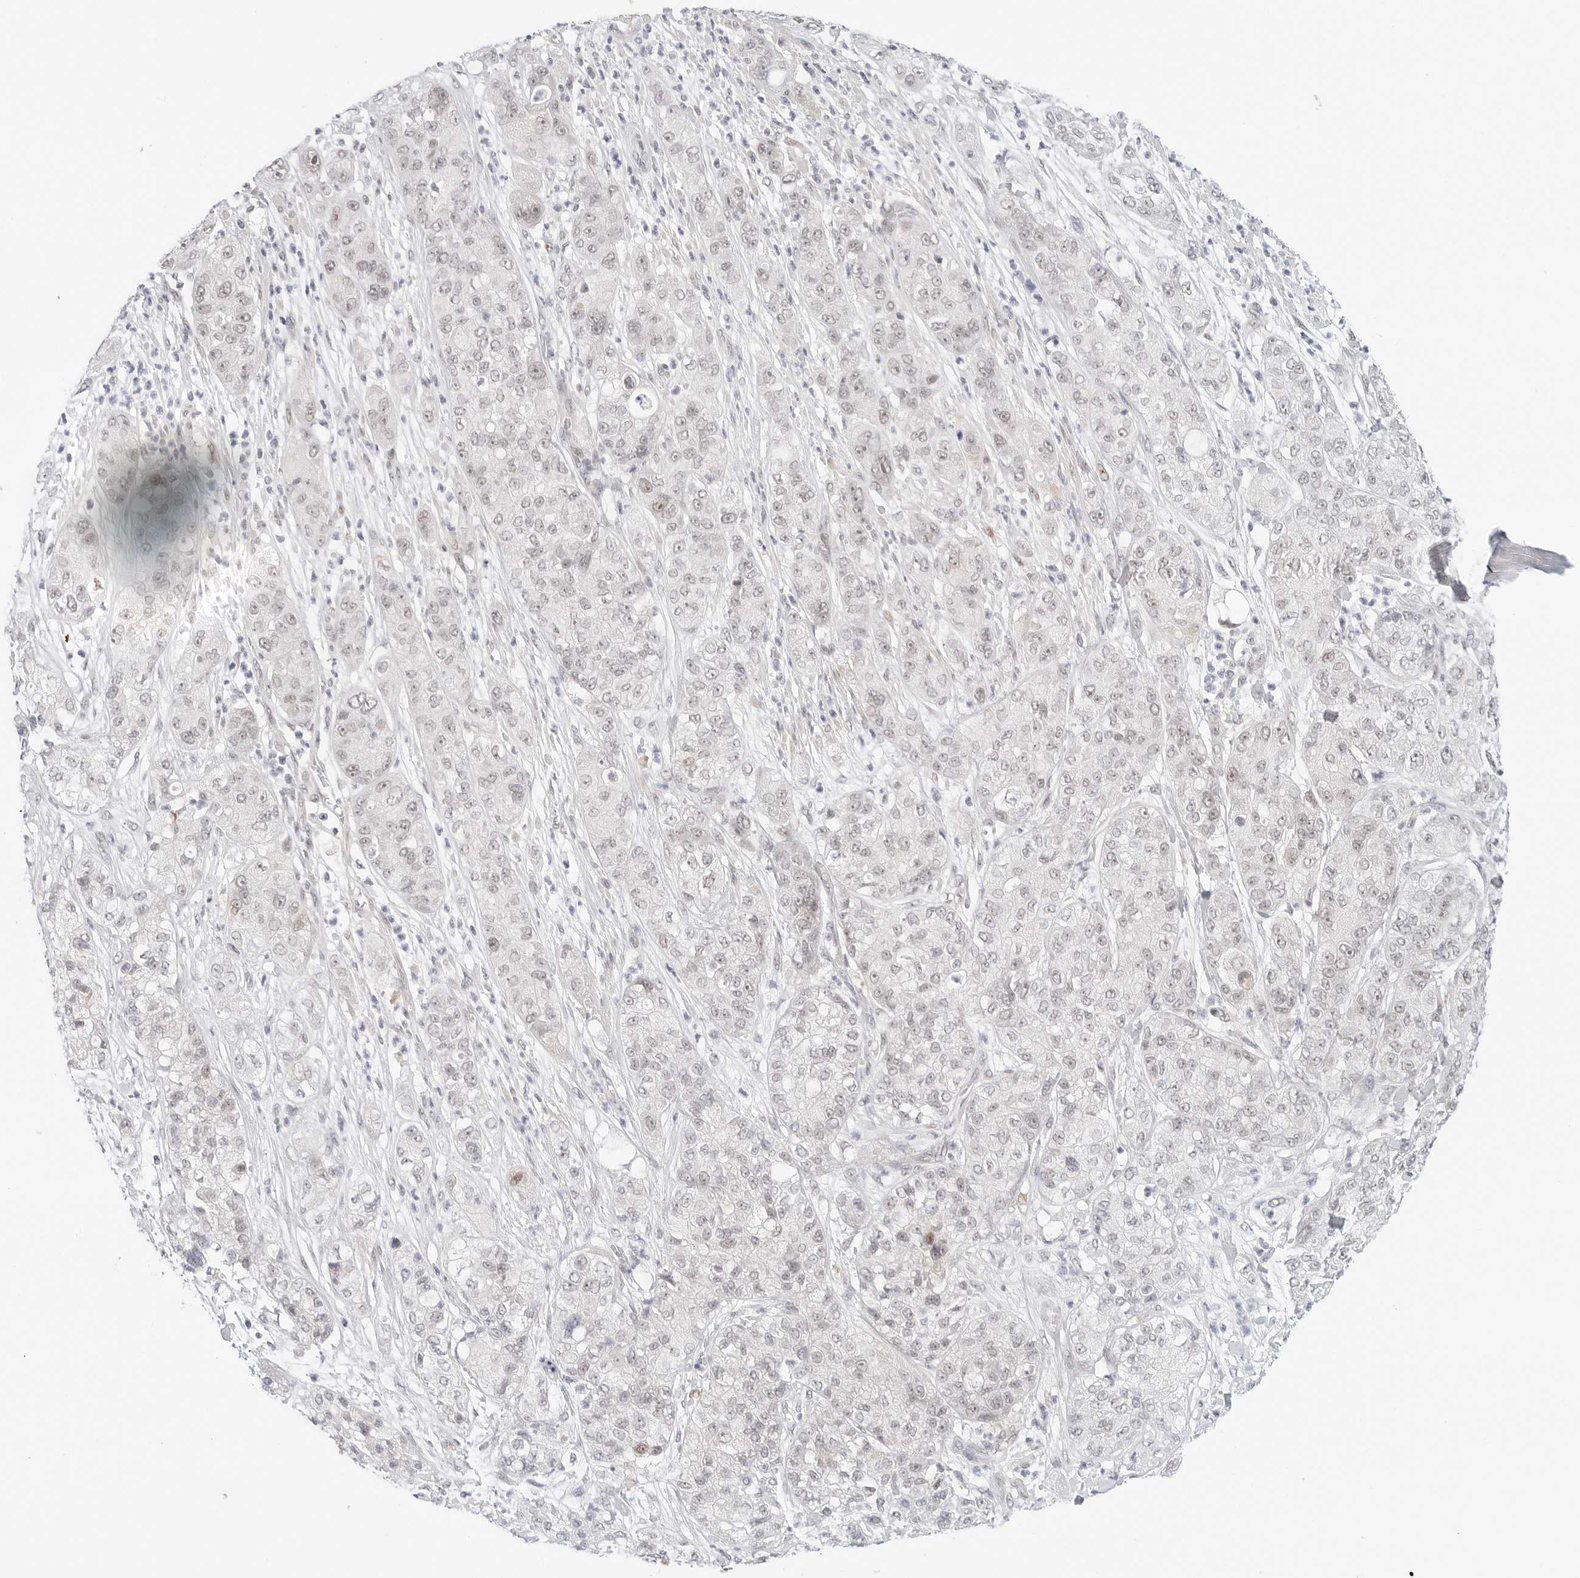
{"staining": {"intensity": "weak", "quantity": "25%-75%", "location": "nuclear"}, "tissue": "pancreatic cancer", "cell_type": "Tumor cells", "image_type": "cancer", "snomed": [{"axis": "morphology", "description": "Adenocarcinoma, NOS"}, {"axis": "topography", "description": "Pancreas"}], "caption": "Immunohistochemistry (IHC) (DAB) staining of pancreatic adenocarcinoma exhibits weak nuclear protein staining in about 25%-75% of tumor cells.", "gene": "TSEN2", "patient": {"sex": "female", "age": 78}}